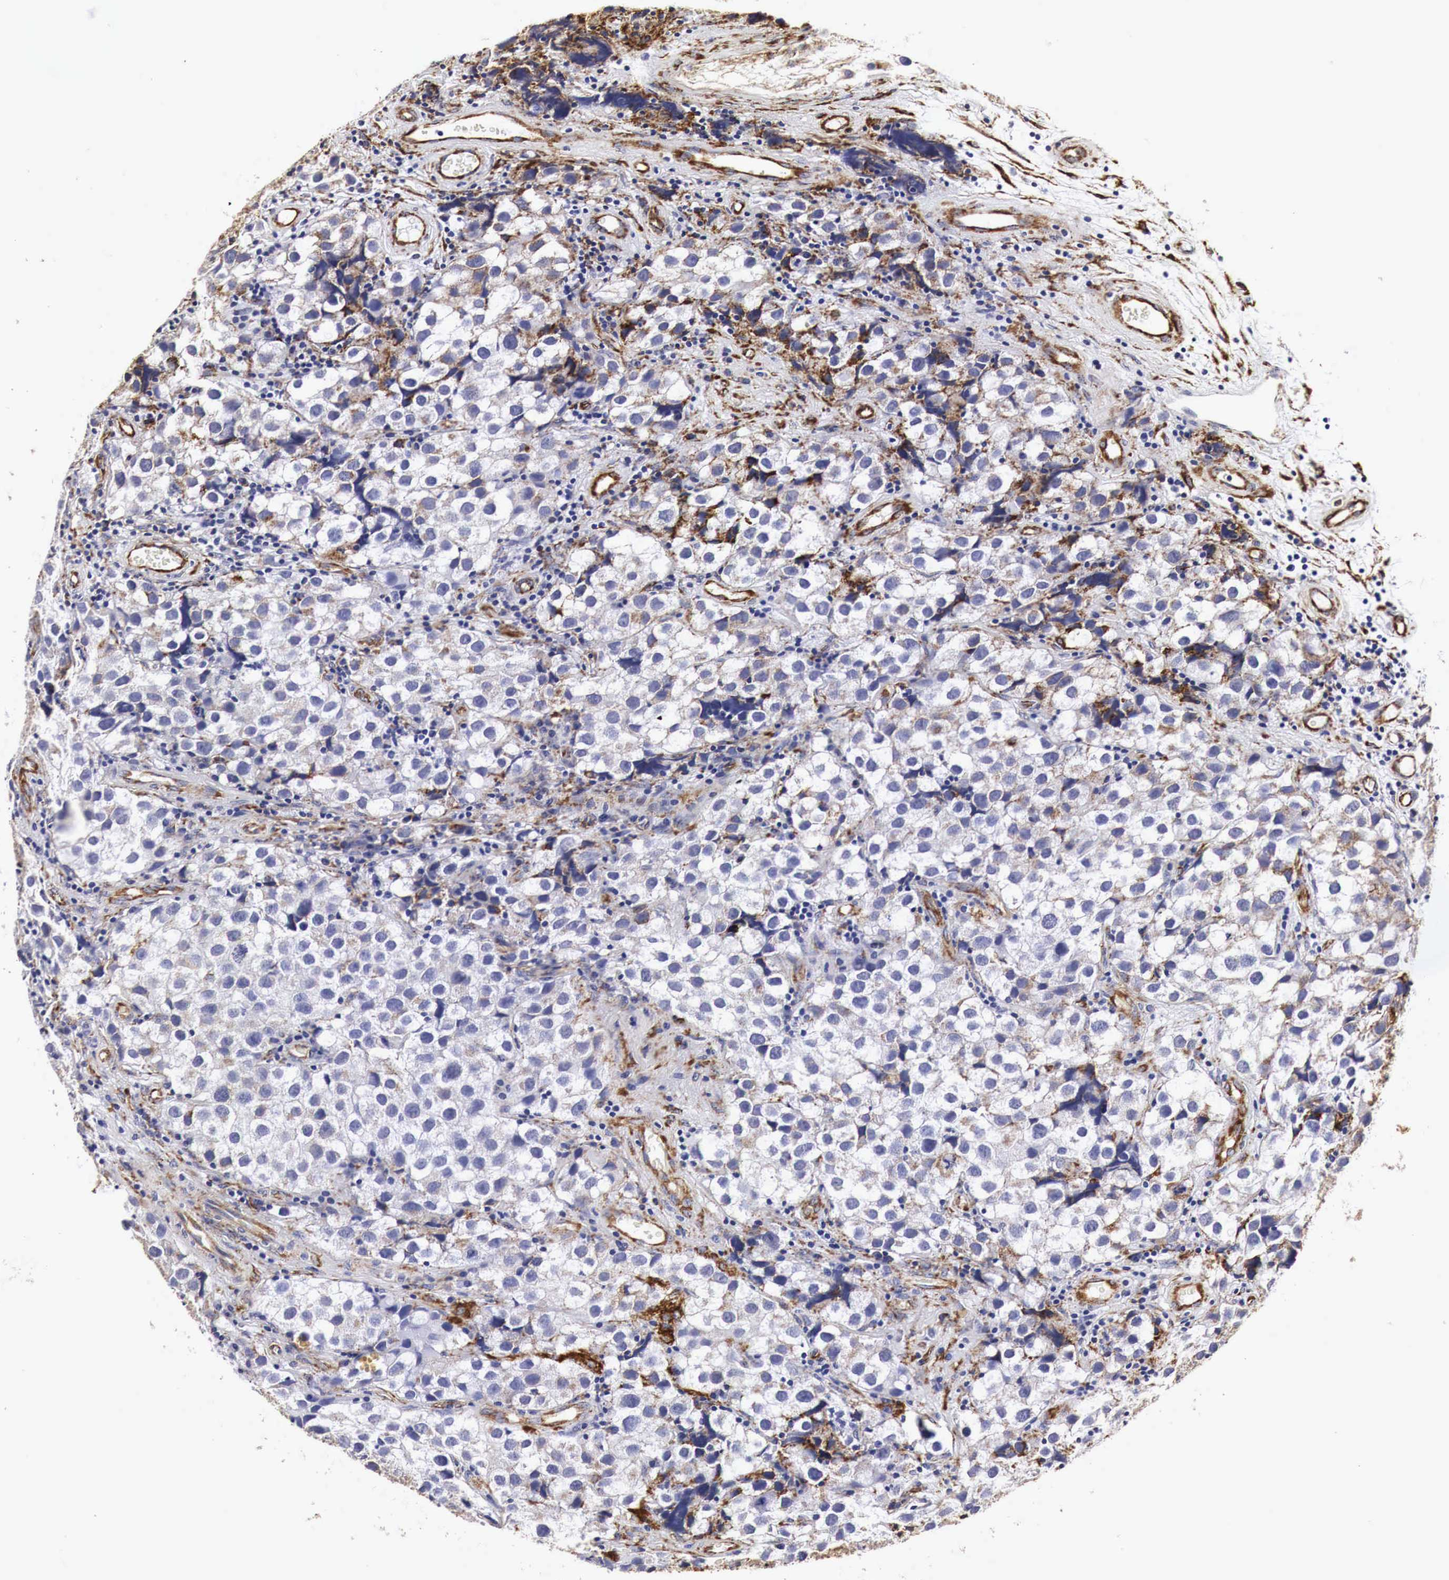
{"staining": {"intensity": "moderate", "quantity": "<25%", "location": "cytoplasmic/membranous"}, "tissue": "testis cancer", "cell_type": "Tumor cells", "image_type": "cancer", "snomed": [{"axis": "morphology", "description": "Seminoma, NOS"}, {"axis": "topography", "description": "Testis"}], "caption": "Testis cancer (seminoma) stained for a protein displays moderate cytoplasmic/membranous positivity in tumor cells. Using DAB (brown) and hematoxylin (blue) stains, captured at high magnification using brightfield microscopy.", "gene": "CKAP4", "patient": {"sex": "male", "age": 39}}